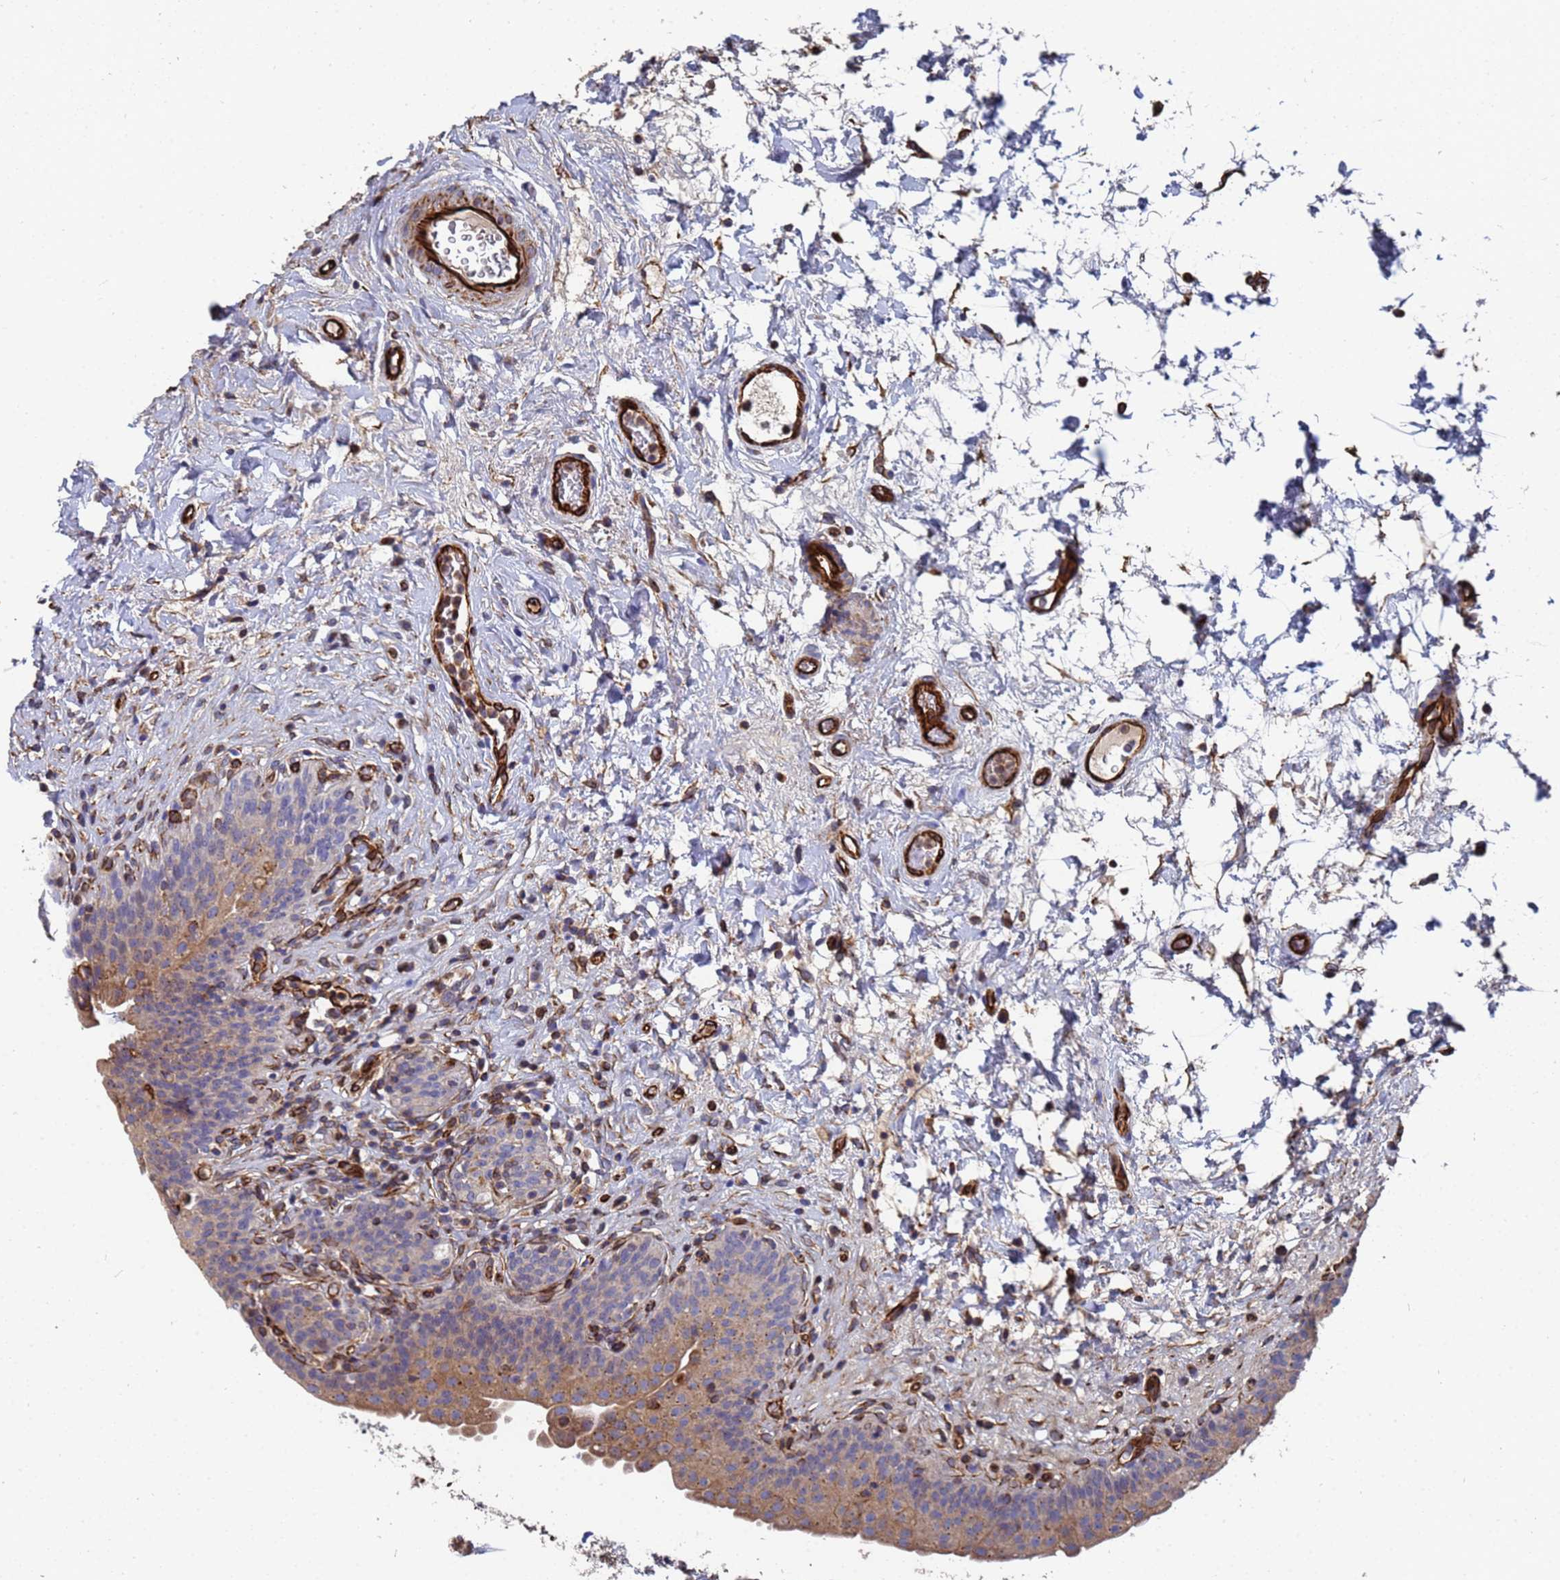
{"staining": {"intensity": "moderate", "quantity": "<25%", "location": "cytoplasmic/membranous"}, "tissue": "urinary bladder", "cell_type": "Urothelial cells", "image_type": "normal", "snomed": [{"axis": "morphology", "description": "Normal tissue, NOS"}, {"axis": "topography", "description": "Urinary bladder"}], "caption": "This is an image of immunohistochemistry (IHC) staining of unremarkable urinary bladder, which shows moderate positivity in the cytoplasmic/membranous of urothelial cells.", "gene": "SYT13", "patient": {"sex": "male", "age": 83}}